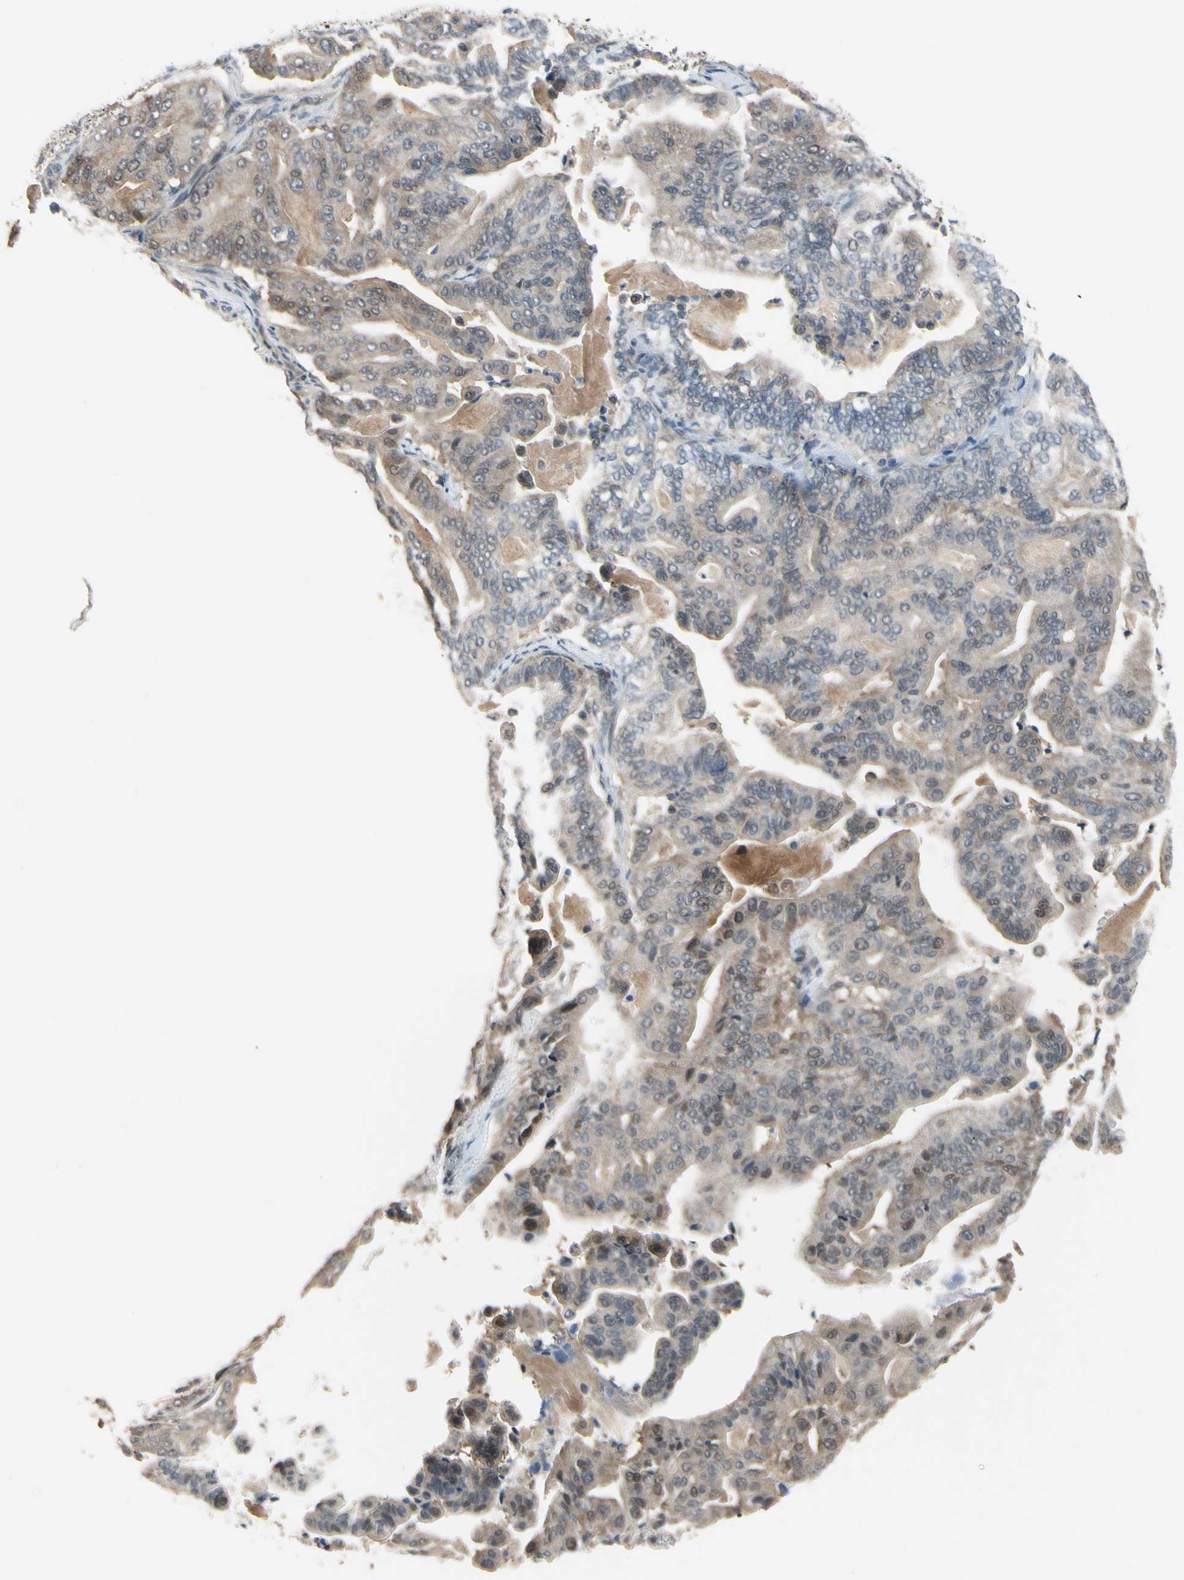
{"staining": {"intensity": "weak", "quantity": ">75%", "location": "cytoplasmic/membranous"}, "tissue": "pancreatic cancer", "cell_type": "Tumor cells", "image_type": "cancer", "snomed": [{"axis": "morphology", "description": "Adenocarcinoma, NOS"}, {"axis": "topography", "description": "Pancreas"}], "caption": "Immunohistochemistry (IHC) staining of pancreatic adenocarcinoma, which reveals low levels of weak cytoplasmic/membranous staining in approximately >75% of tumor cells indicating weak cytoplasmic/membranous protein positivity. The staining was performed using DAB (3,3'-diaminobenzidine) (brown) for protein detection and nuclei were counterstained in hematoxylin (blue).", "gene": "HSPA4", "patient": {"sex": "male", "age": 63}}